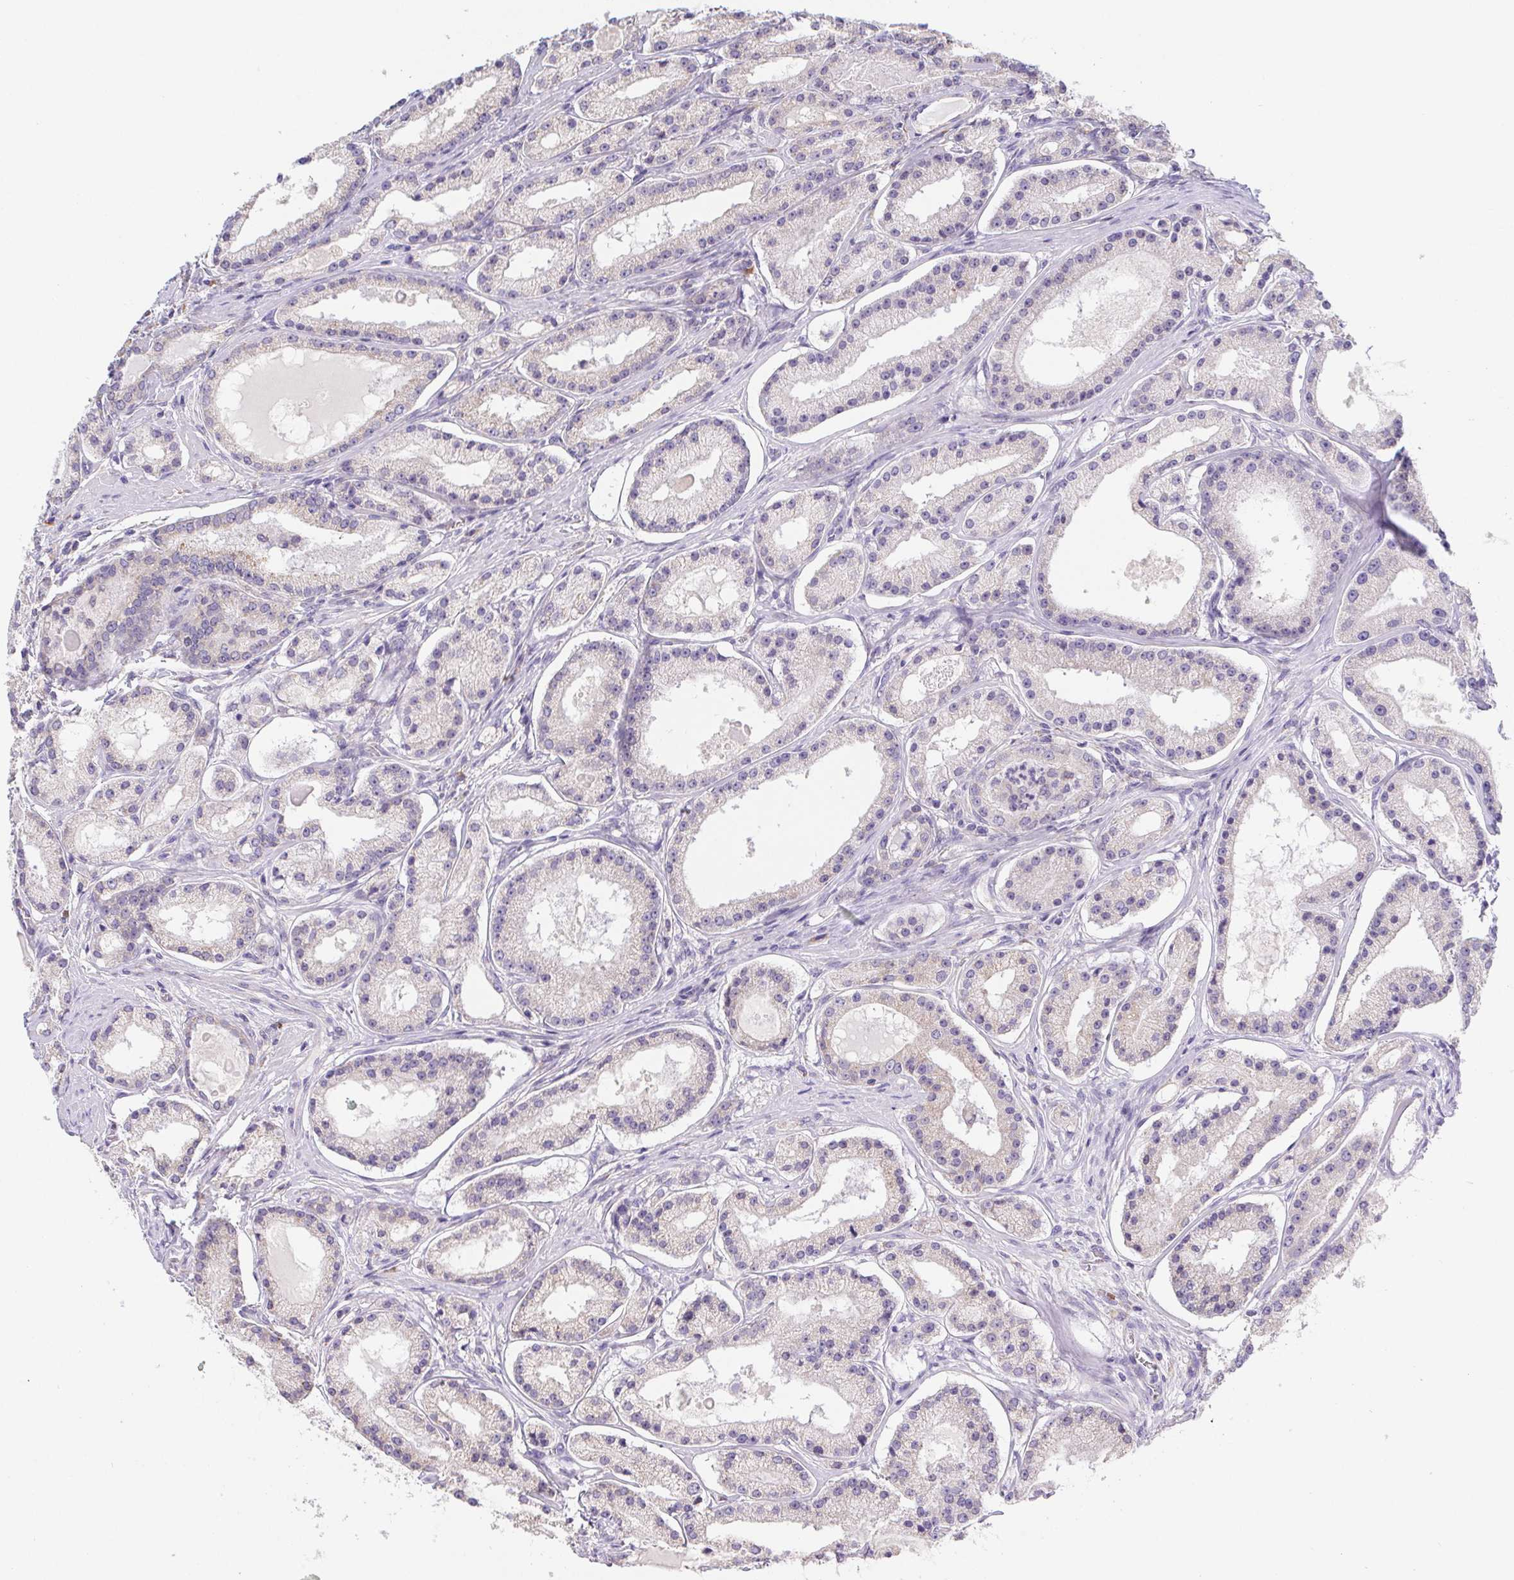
{"staining": {"intensity": "weak", "quantity": "25%-75%", "location": "cytoplasmic/membranous"}, "tissue": "prostate cancer", "cell_type": "Tumor cells", "image_type": "cancer", "snomed": [{"axis": "morphology", "description": "Adenocarcinoma, Low grade"}, {"axis": "topography", "description": "Prostate"}], "caption": "Immunohistochemistry (IHC) staining of prostate low-grade adenocarcinoma, which displays low levels of weak cytoplasmic/membranous positivity in about 25%-75% of tumor cells indicating weak cytoplasmic/membranous protein staining. The staining was performed using DAB (brown) for protein detection and nuclei were counterstained in hematoxylin (blue).", "gene": "ADAM8", "patient": {"sex": "male", "age": 57}}